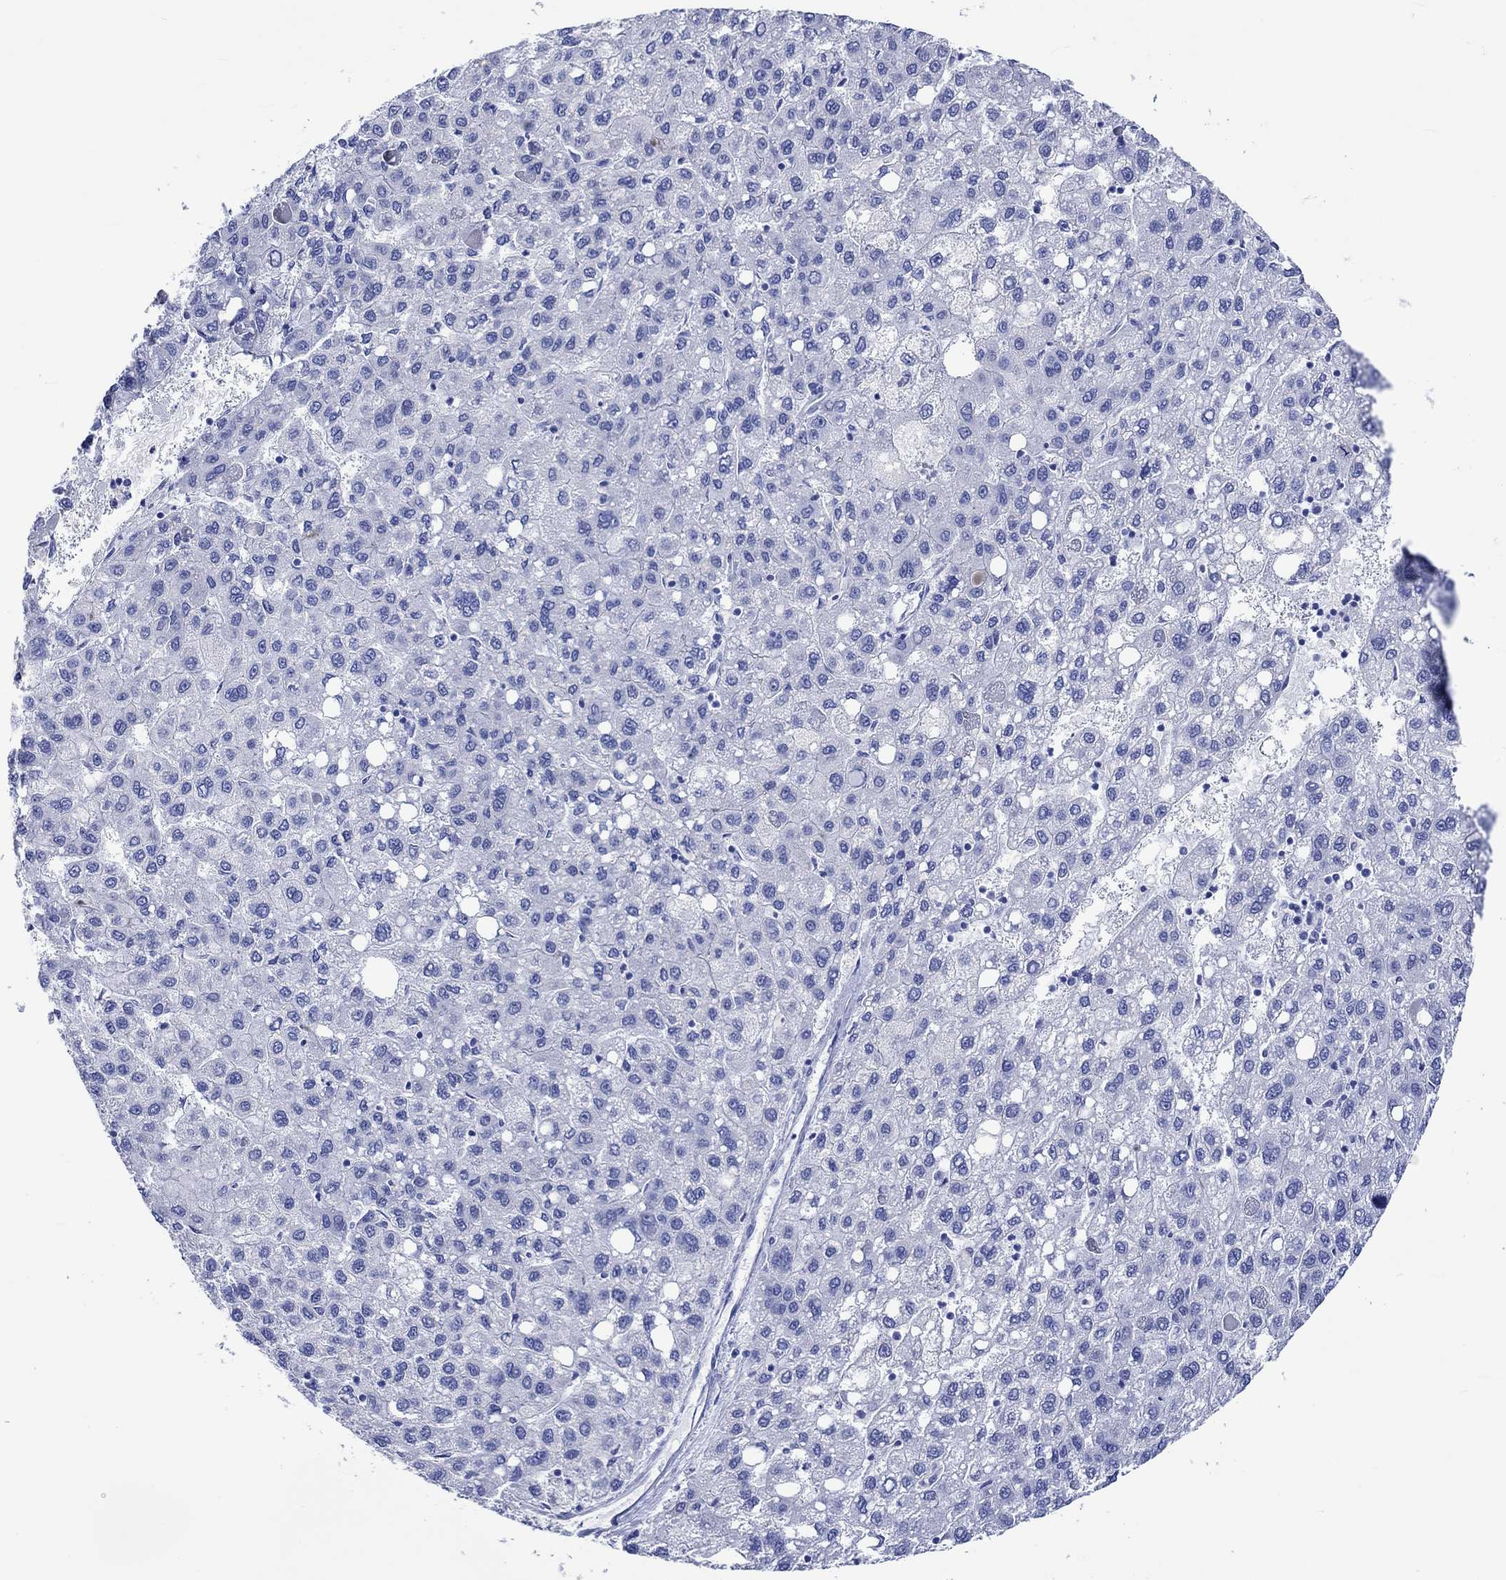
{"staining": {"intensity": "negative", "quantity": "none", "location": "none"}, "tissue": "liver cancer", "cell_type": "Tumor cells", "image_type": "cancer", "snomed": [{"axis": "morphology", "description": "Carcinoma, Hepatocellular, NOS"}, {"axis": "topography", "description": "Liver"}], "caption": "Protein analysis of hepatocellular carcinoma (liver) shows no significant positivity in tumor cells.", "gene": "HARBI1", "patient": {"sex": "female", "age": 82}}